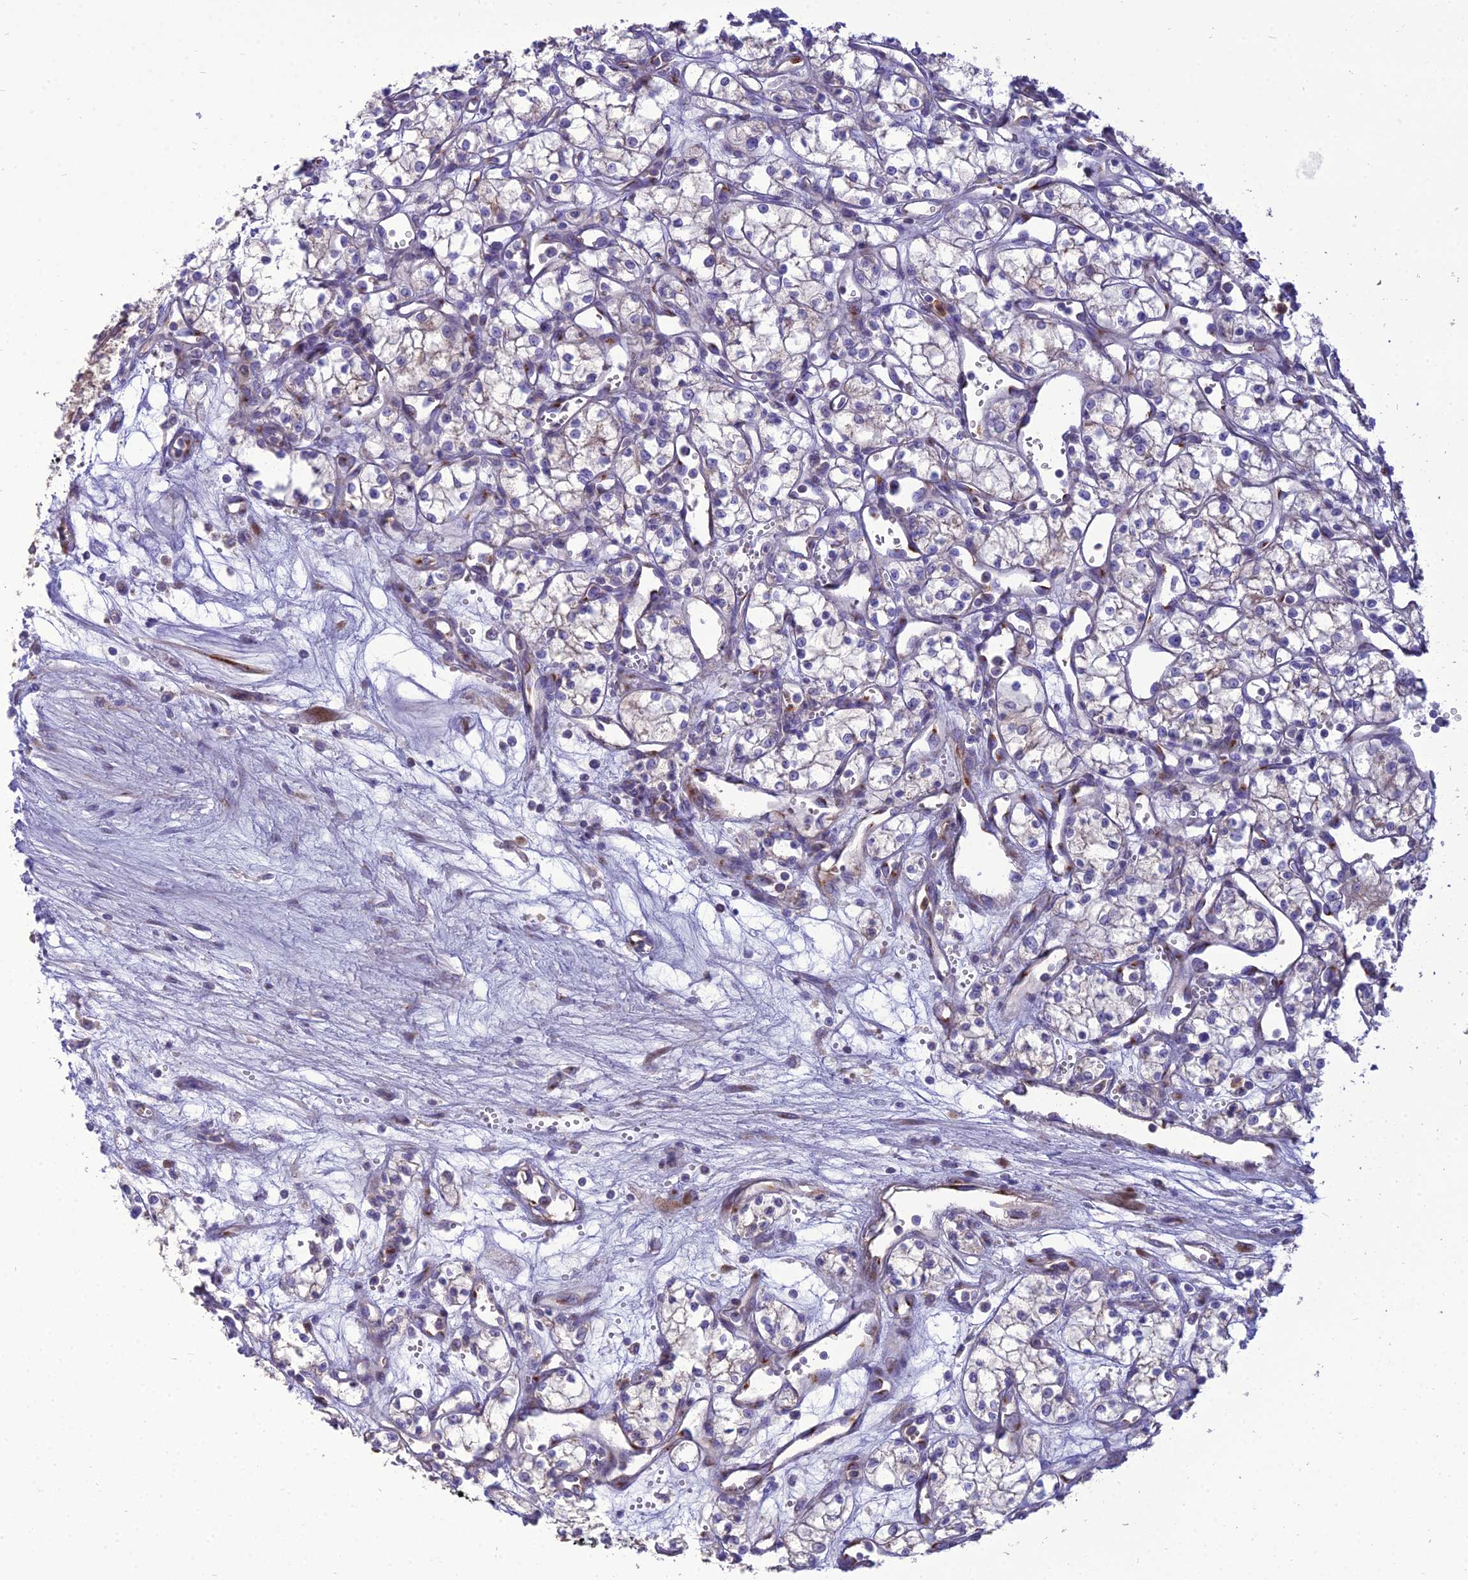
{"staining": {"intensity": "negative", "quantity": "none", "location": "none"}, "tissue": "renal cancer", "cell_type": "Tumor cells", "image_type": "cancer", "snomed": [{"axis": "morphology", "description": "Adenocarcinoma, NOS"}, {"axis": "topography", "description": "Kidney"}], "caption": "IHC of human renal cancer reveals no staining in tumor cells. The staining is performed using DAB brown chromogen with nuclei counter-stained in using hematoxylin.", "gene": "SPRYD7", "patient": {"sex": "male", "age": 59}}